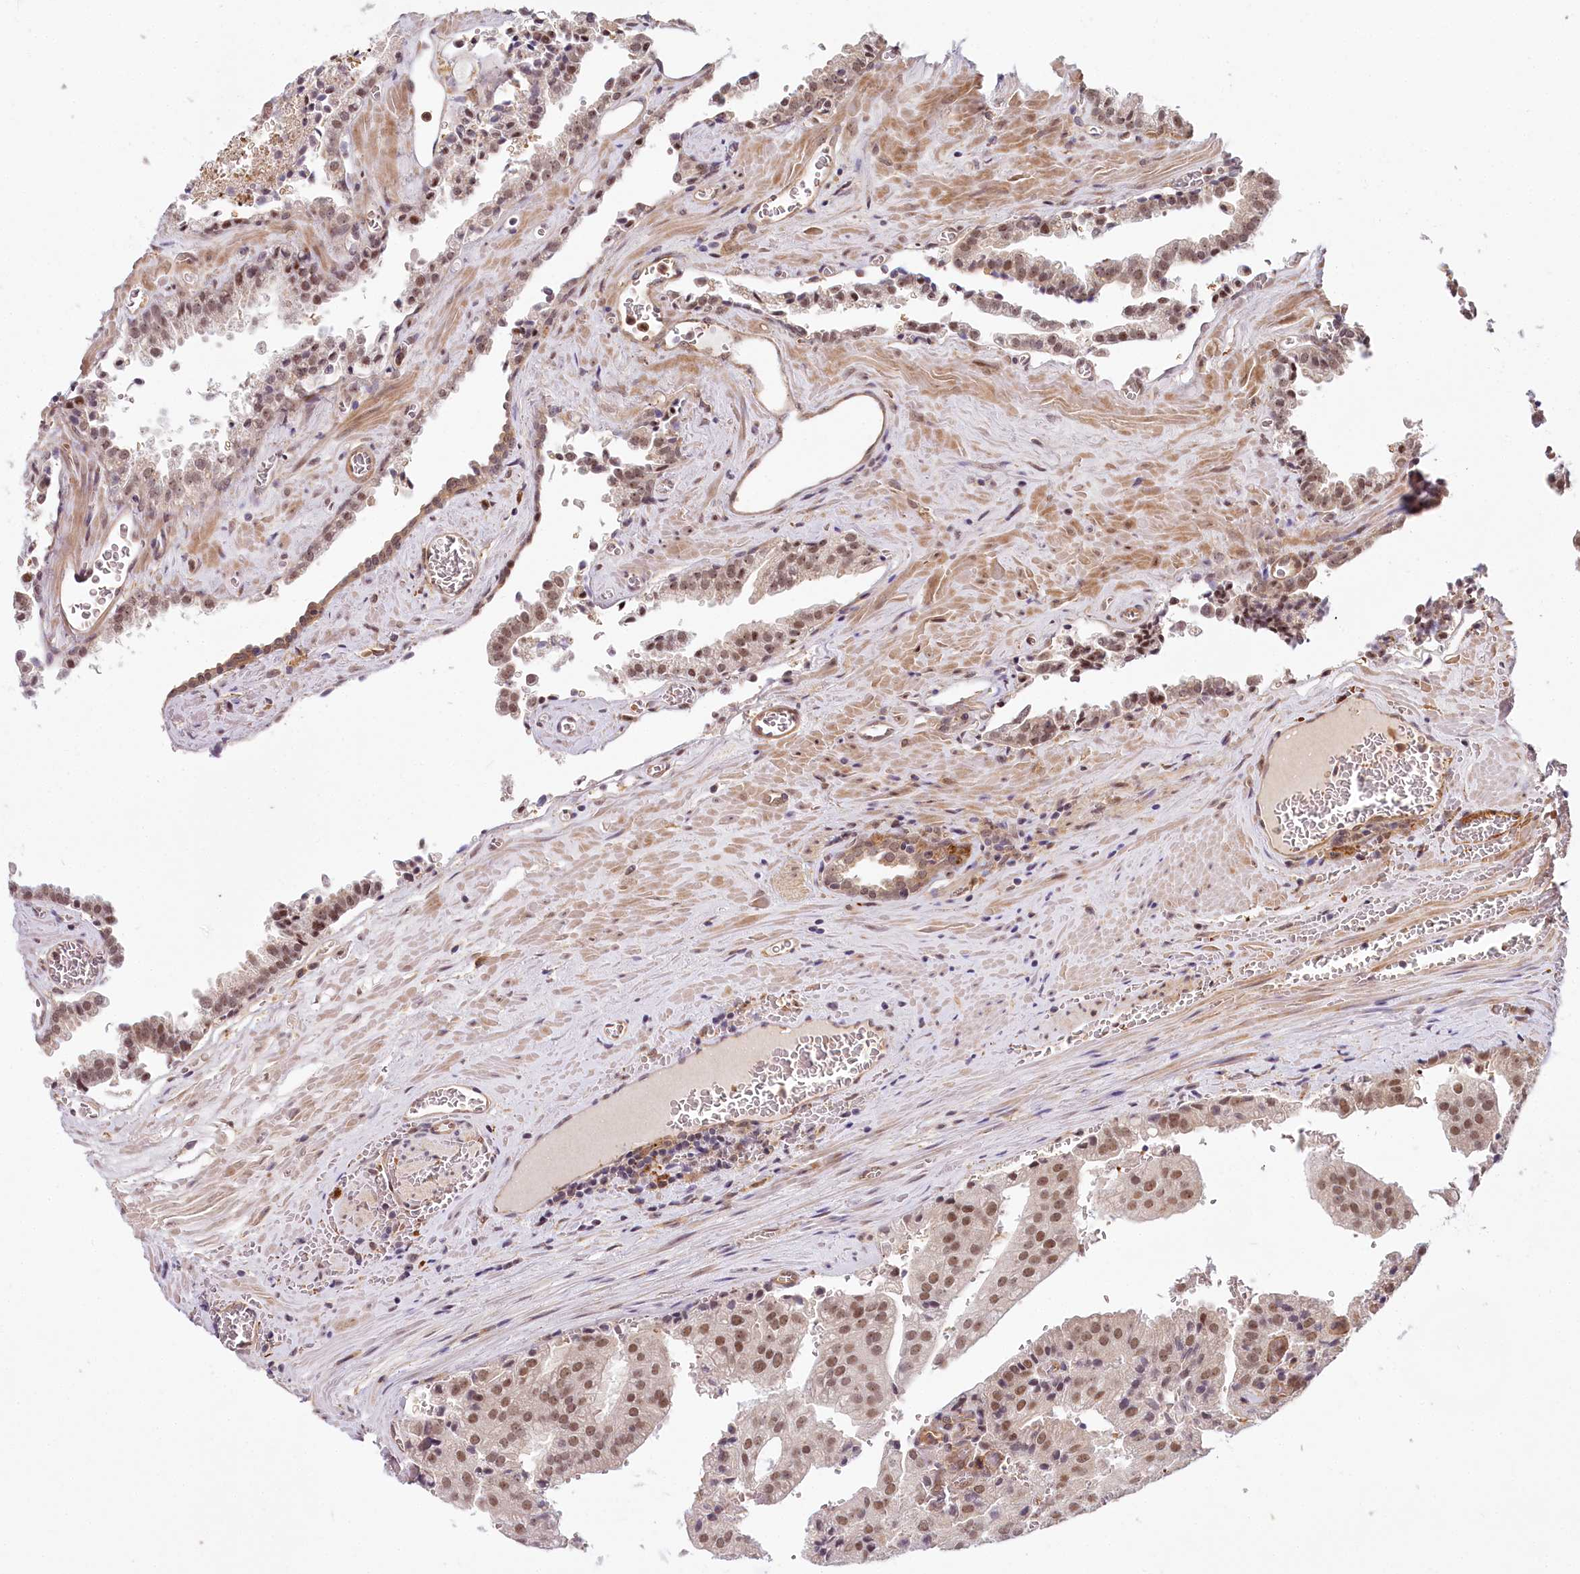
{"staining": {"intensity": "moderate", "quantity": ">75%", "location": "nuclear"}, "tissue": "prostate cancer", "cell_type": "Tumor cells", "image_type": "cancer", "snomed": [{"axis": "morphology", "description": "Adenocarcinoma, High grade"}, {"axis": "topography", "description": "Prostate"}], "caption": "Immunohistochemistry of human prostate cancer displays medium levels of moderate nuclear expression in about >75% of tumor cells. (Stains: DAB (3,3'-diaminobenzidine) in brown, nuclei in blue, Microscopy: brightfield microscopy at high magnification).", "gene": "TUBGCP2", "patient": {"sex": "male", "age": 68}}